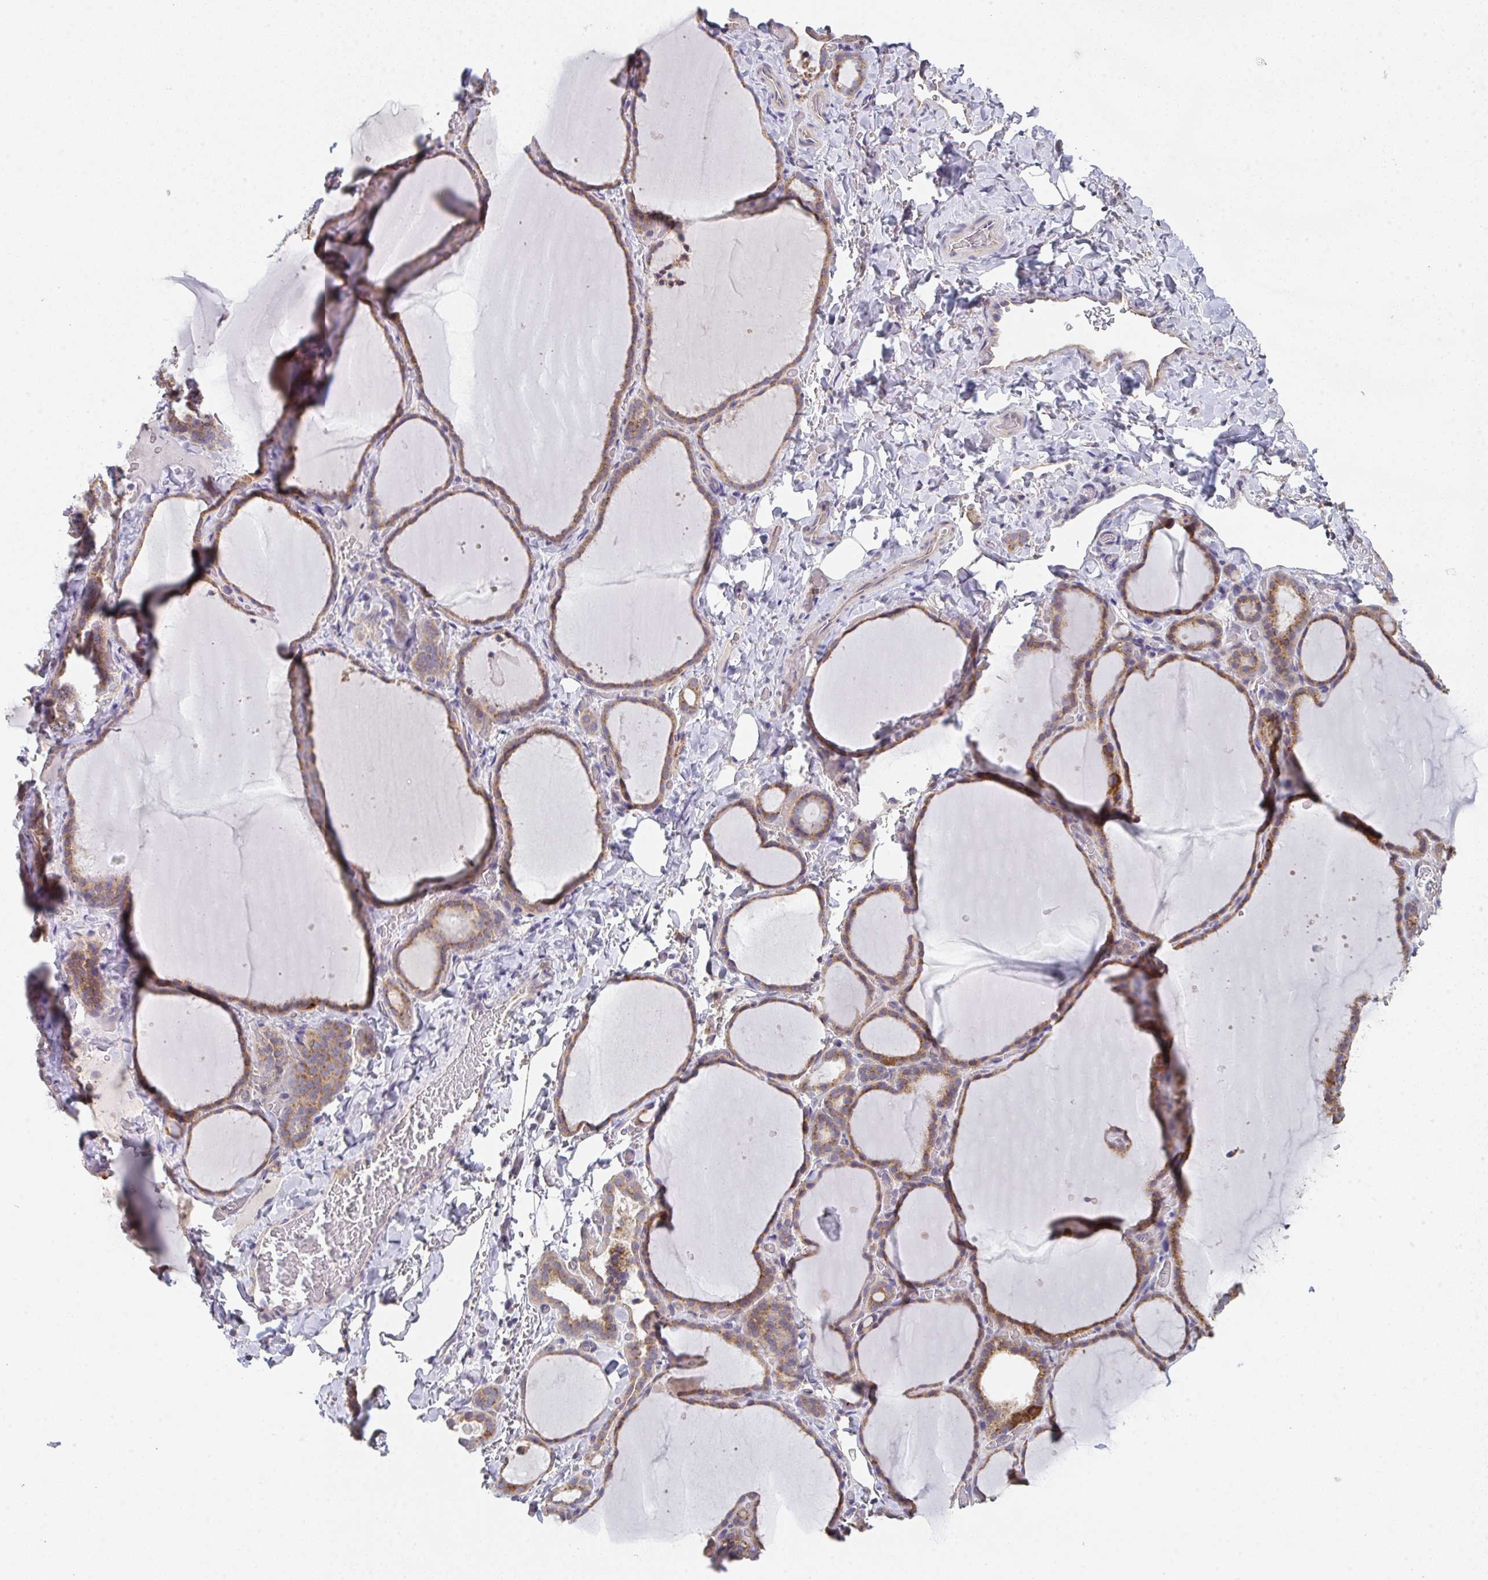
{"staining": {"intensity": "weak", "quantity": ">75%", "location": "cytoplasmic/membranous"}, "tissue": "thyroid gland", "cell_type": "Glandular cells", "image_type": "normal", "snomed": [{"axis": "morphology", "description": "Normal tissue, NOS"}, {"axis": "topography", "description": "Thyroid gland"}], "caption": "Normal thyroid gland exhibits weak cytoplasmic/membranous positivity in about >75% of glandular cells, visualized by immunohistochemistry. (brown staining indicates protein expression, while blue staining denotes nuclei).", "gene": "TSPAN31", "patient": {"sex": "female", "age": 22}}